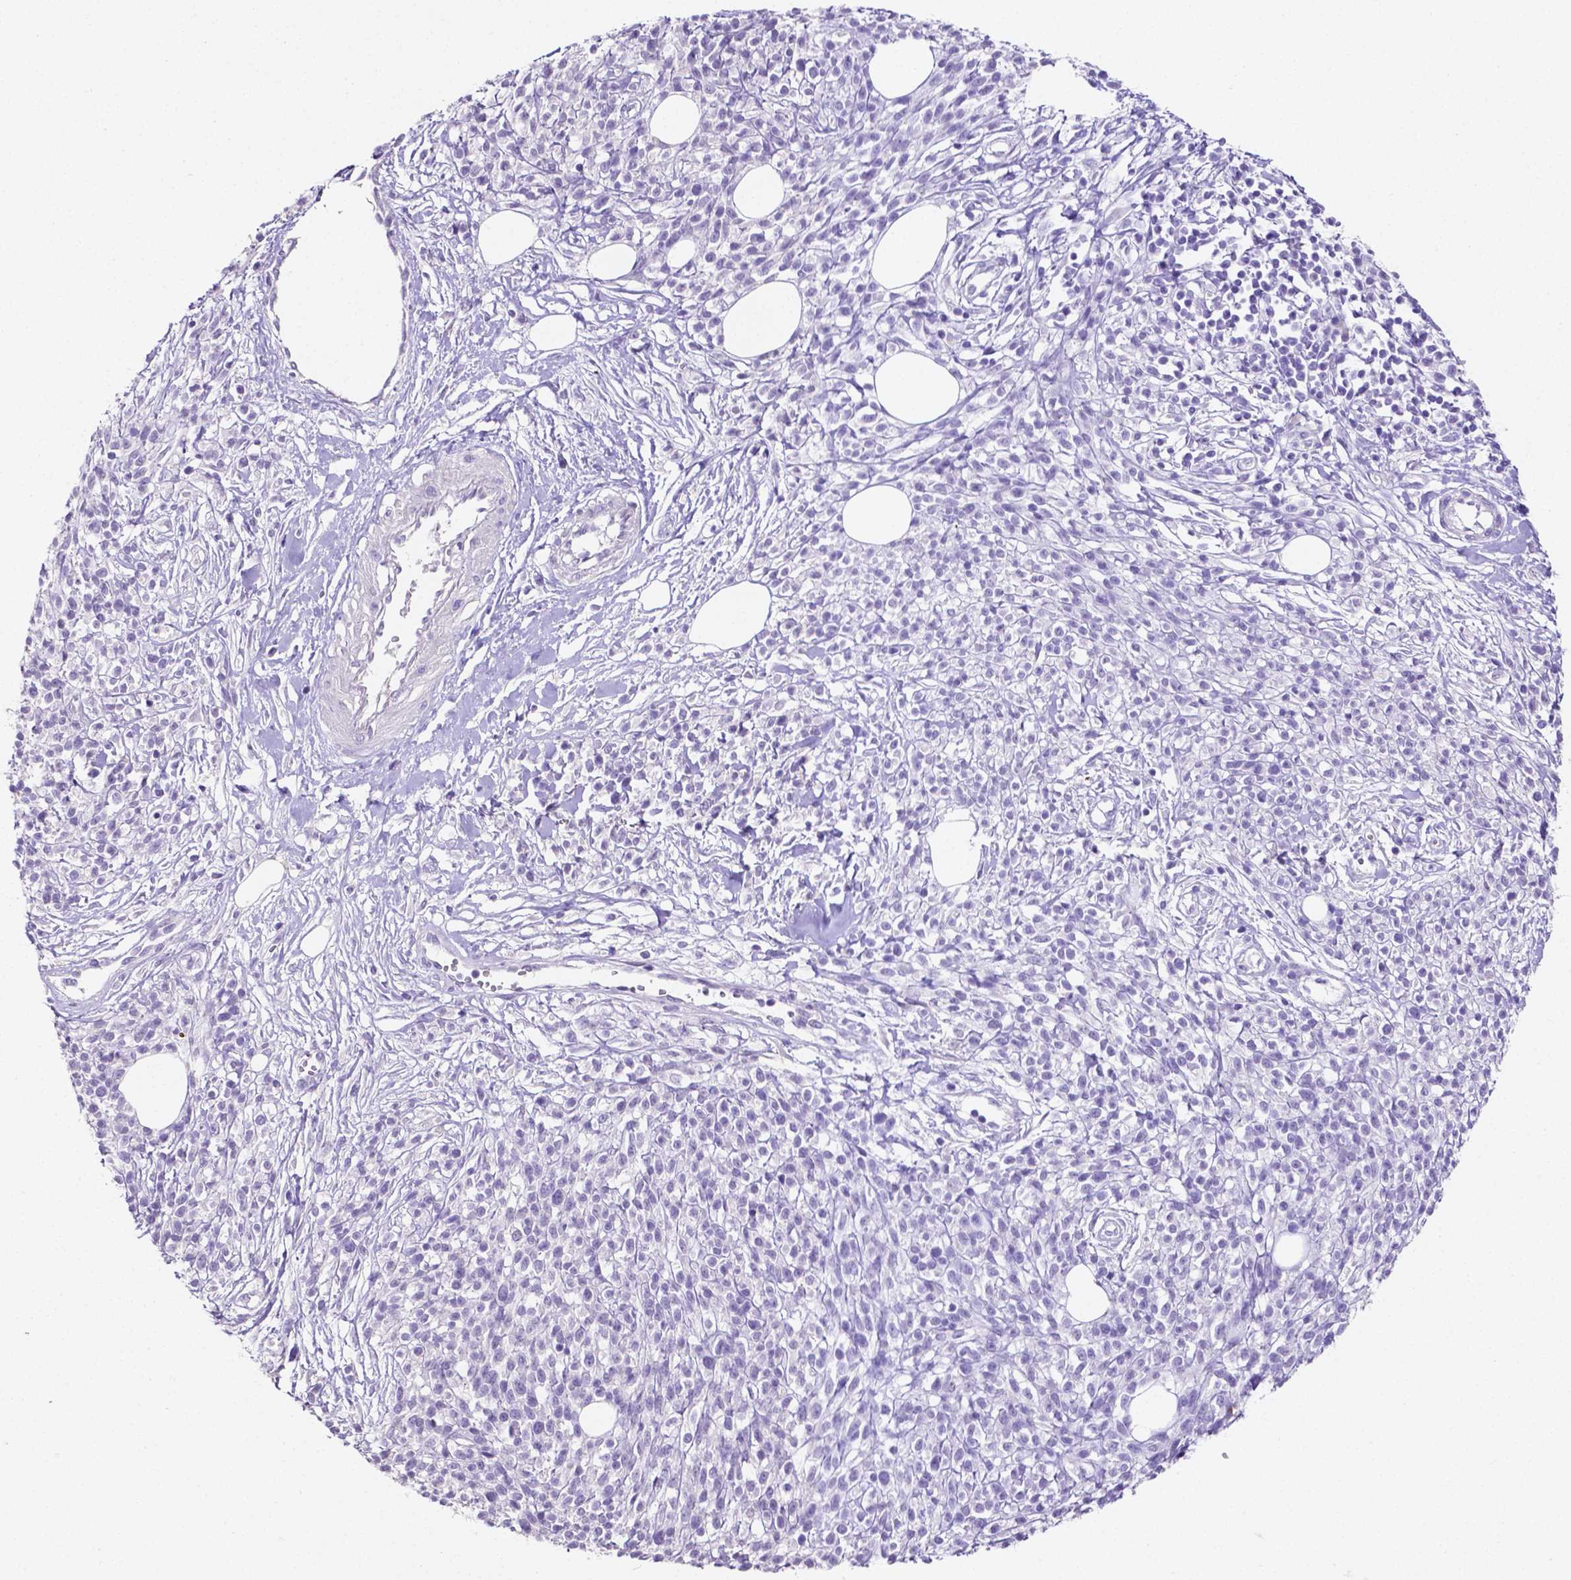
{"staining": {"intensity": "negative", "quantity": "none", "location": "none"}, "tissue": "melanoma", "cell_type": "Tumor cells", "image_type": "cancer", "snomed": [{"axis": "morphology", "description": "Malignant melanoma, NOS"}, {"axis": "topography", "description": "Skin"}, {"axis": "topography", "description": "Skin of trunk"}], "caption": "This is an IHC image of human melanoma. There is no staining in tumor cells.", "gene": "SLC22A2", "patient": {"sex": "male", "age": 74}}